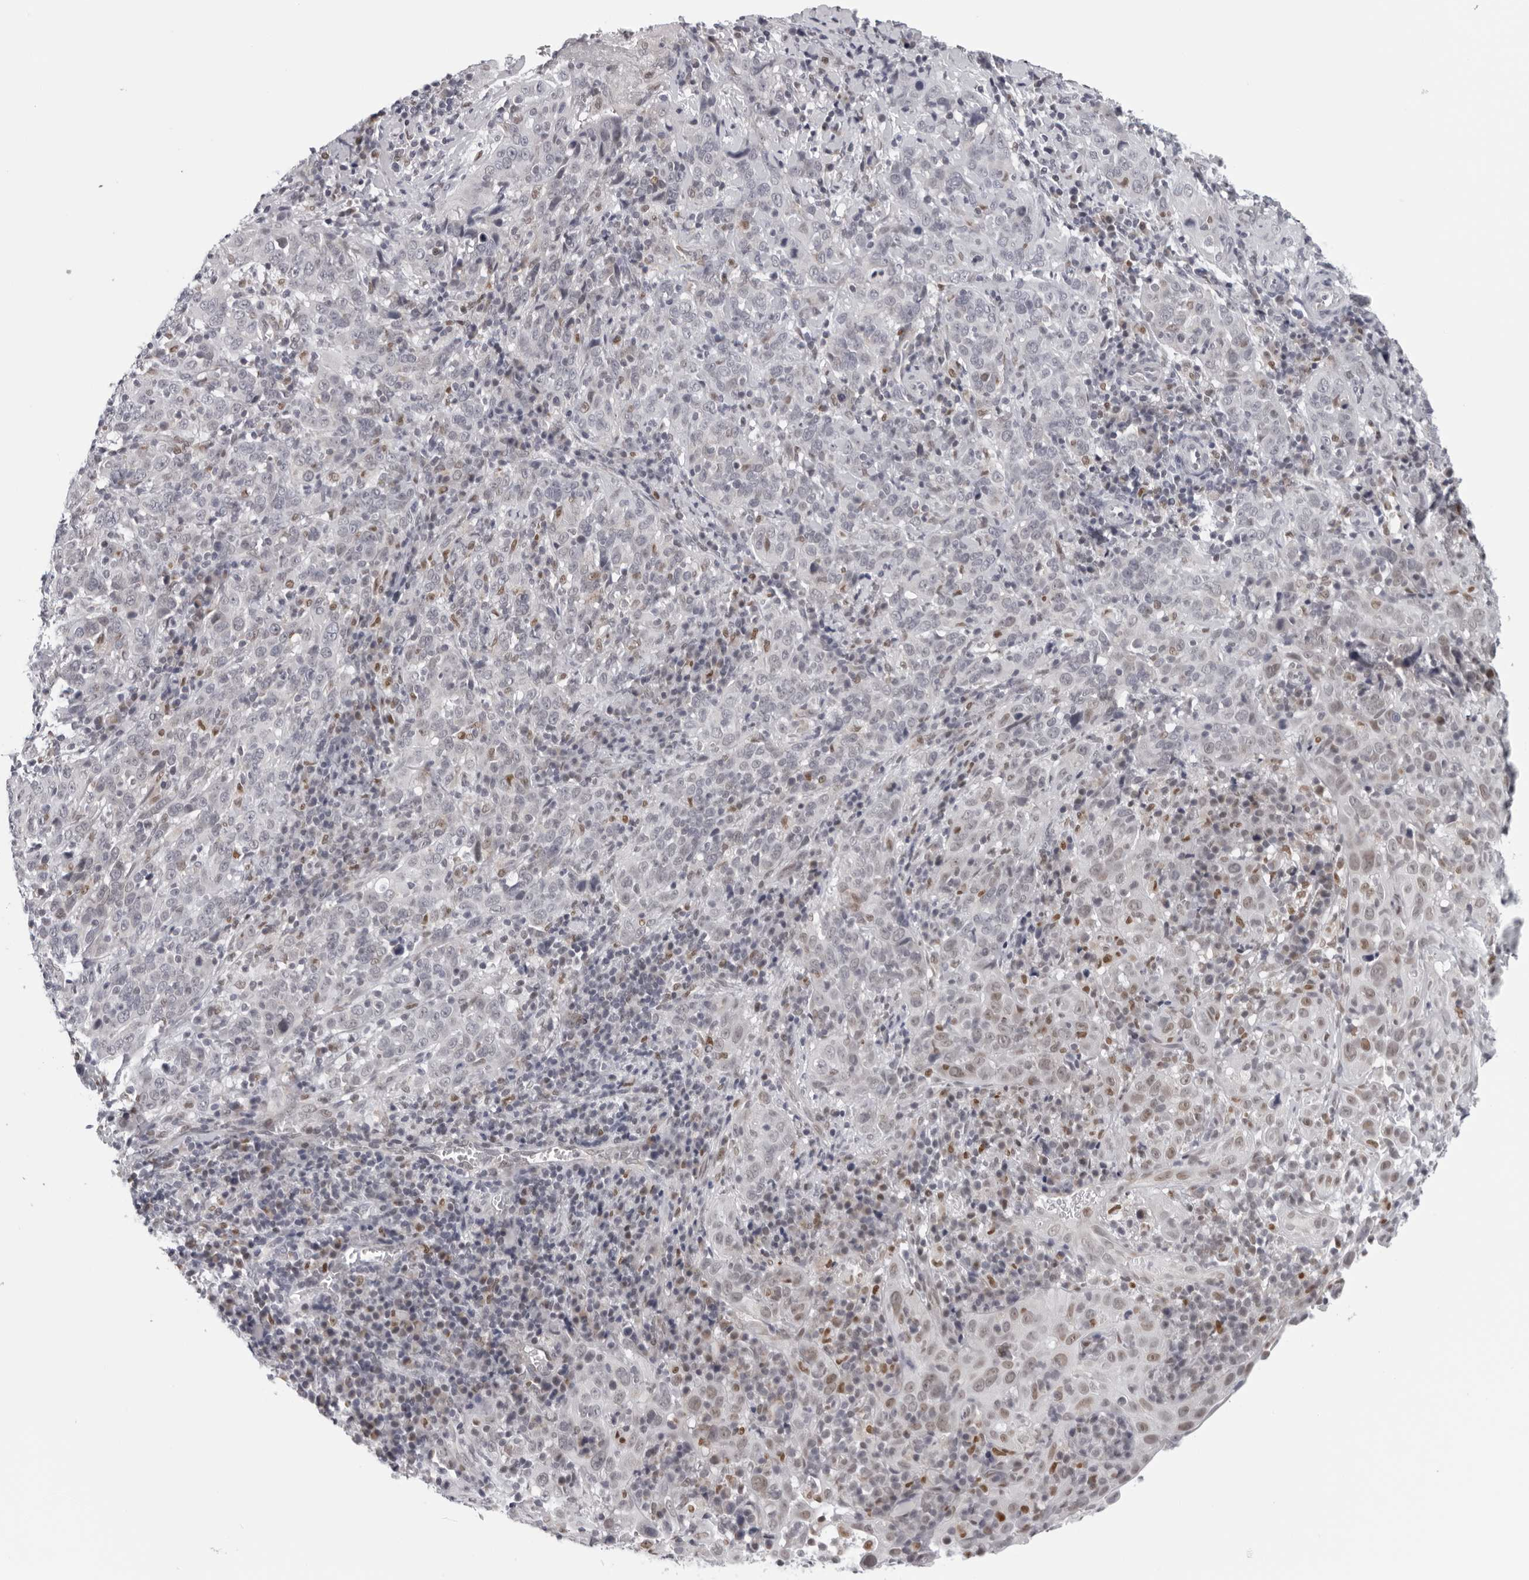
{"staining": {"intensity": "negative", "quantity": "none", "location": "none"}, "tissue": "cervical cancer", "cell_type": "Tumor cells", "image_type": "cancer", "snomed": [{"axis": "morphology", "description": "Squamous cell carcinoma, NOS"}, {"axis": "topography", "description": "Cervix"}], "caption": "IHC photomicrograph of cervical squamous cell carcinoma stained for a protein (brown), which reveals no expression in tumor cells.", "gene": "CPT2", "patient": {"sex": "female", "age": 46}}